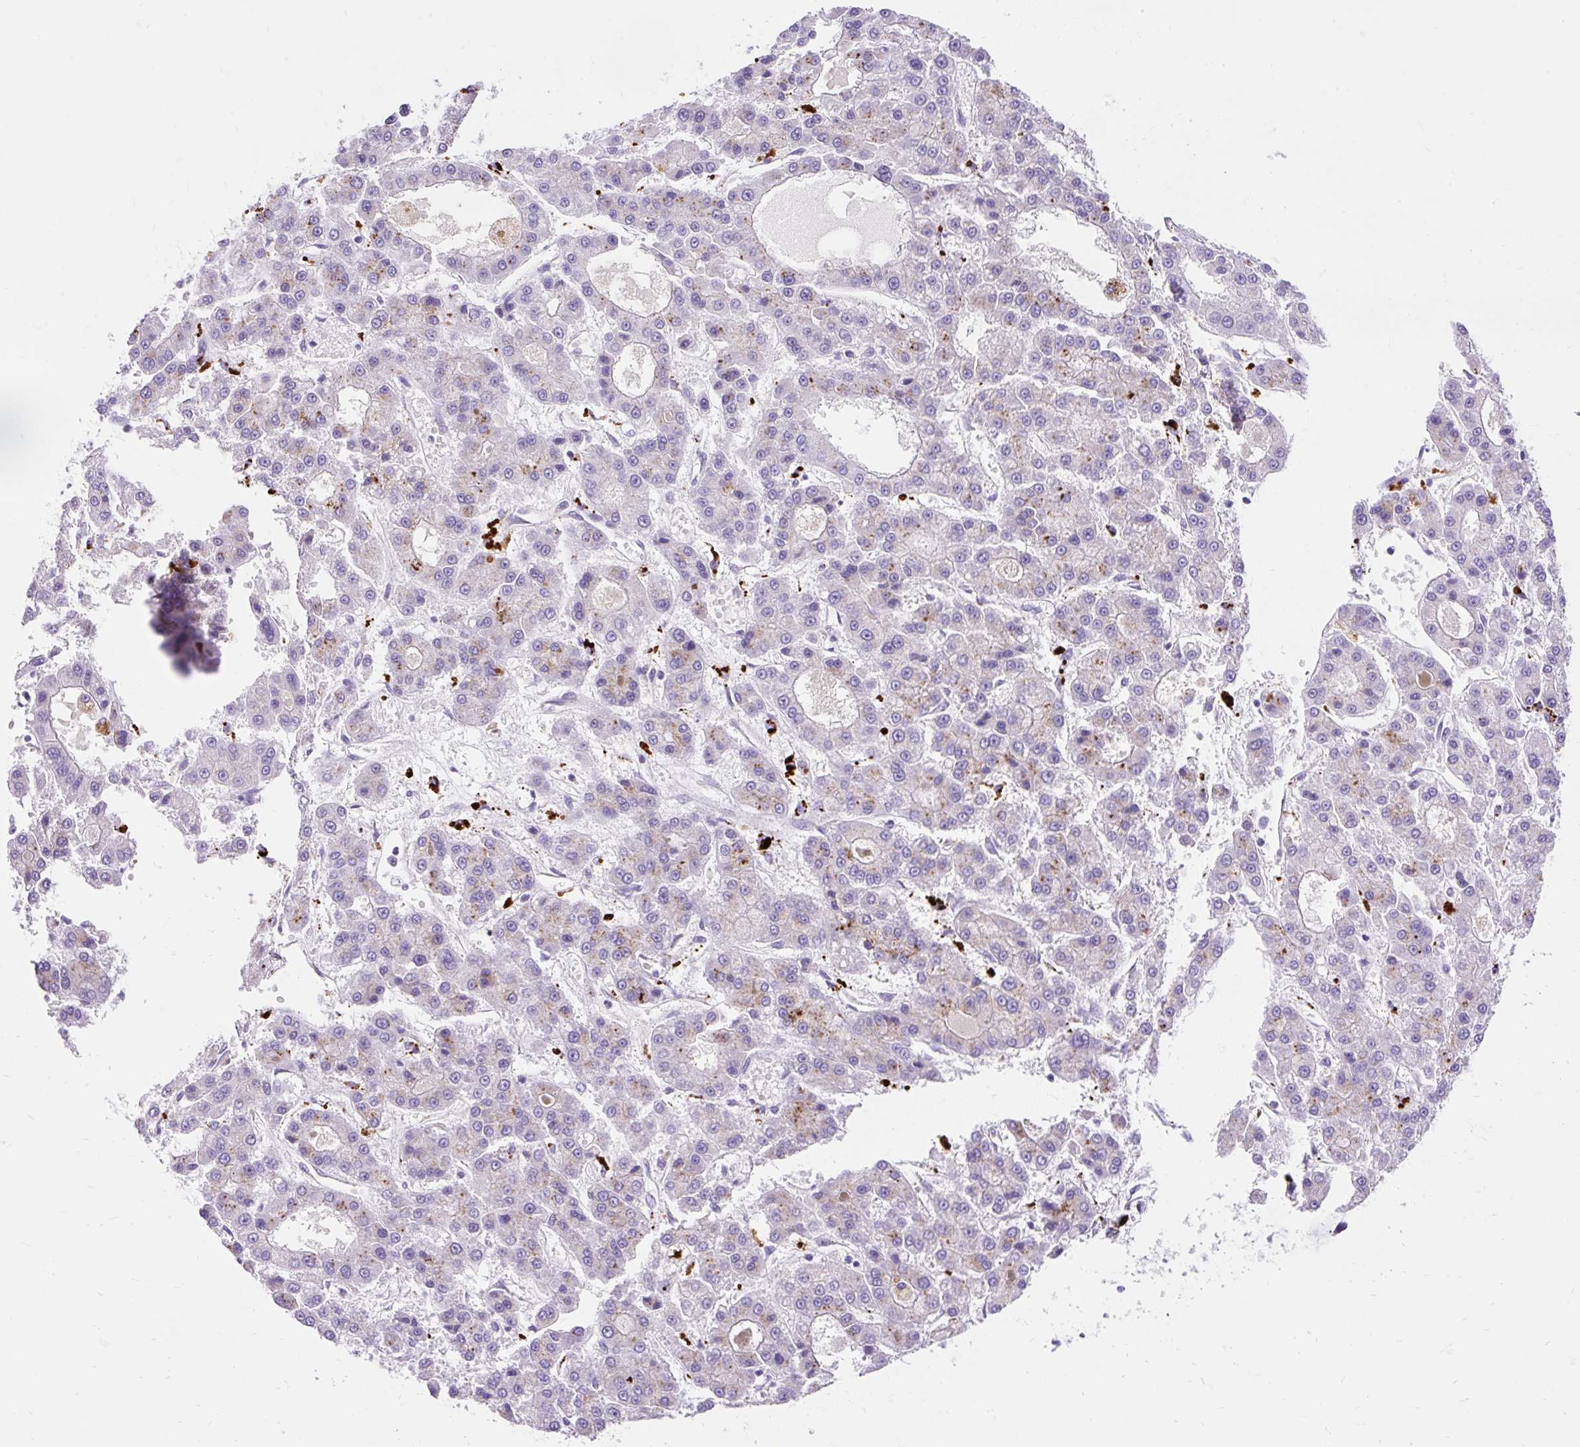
{"staining": {"intensity": "weak", "quantity": "25%-75%", "location": "cytoplasmic/membranous"}, "tissue": "liver cancer", "cell_type": "Tumor cells", "image_type": "cancer", "snomed": [{"axis": "morphology", "description": "Carcinoma, Hepatocellular, NOS"}, {"axis": "topography", "description": "Liver"}], "caption": "Hepatocellular carcinoma (liver) tissue displays weak cytoplasmic/membranous positivity in about 25%-75% of tumor cells", "gene": "HEXB", "patient": {"sex": "male", "age": 70}}